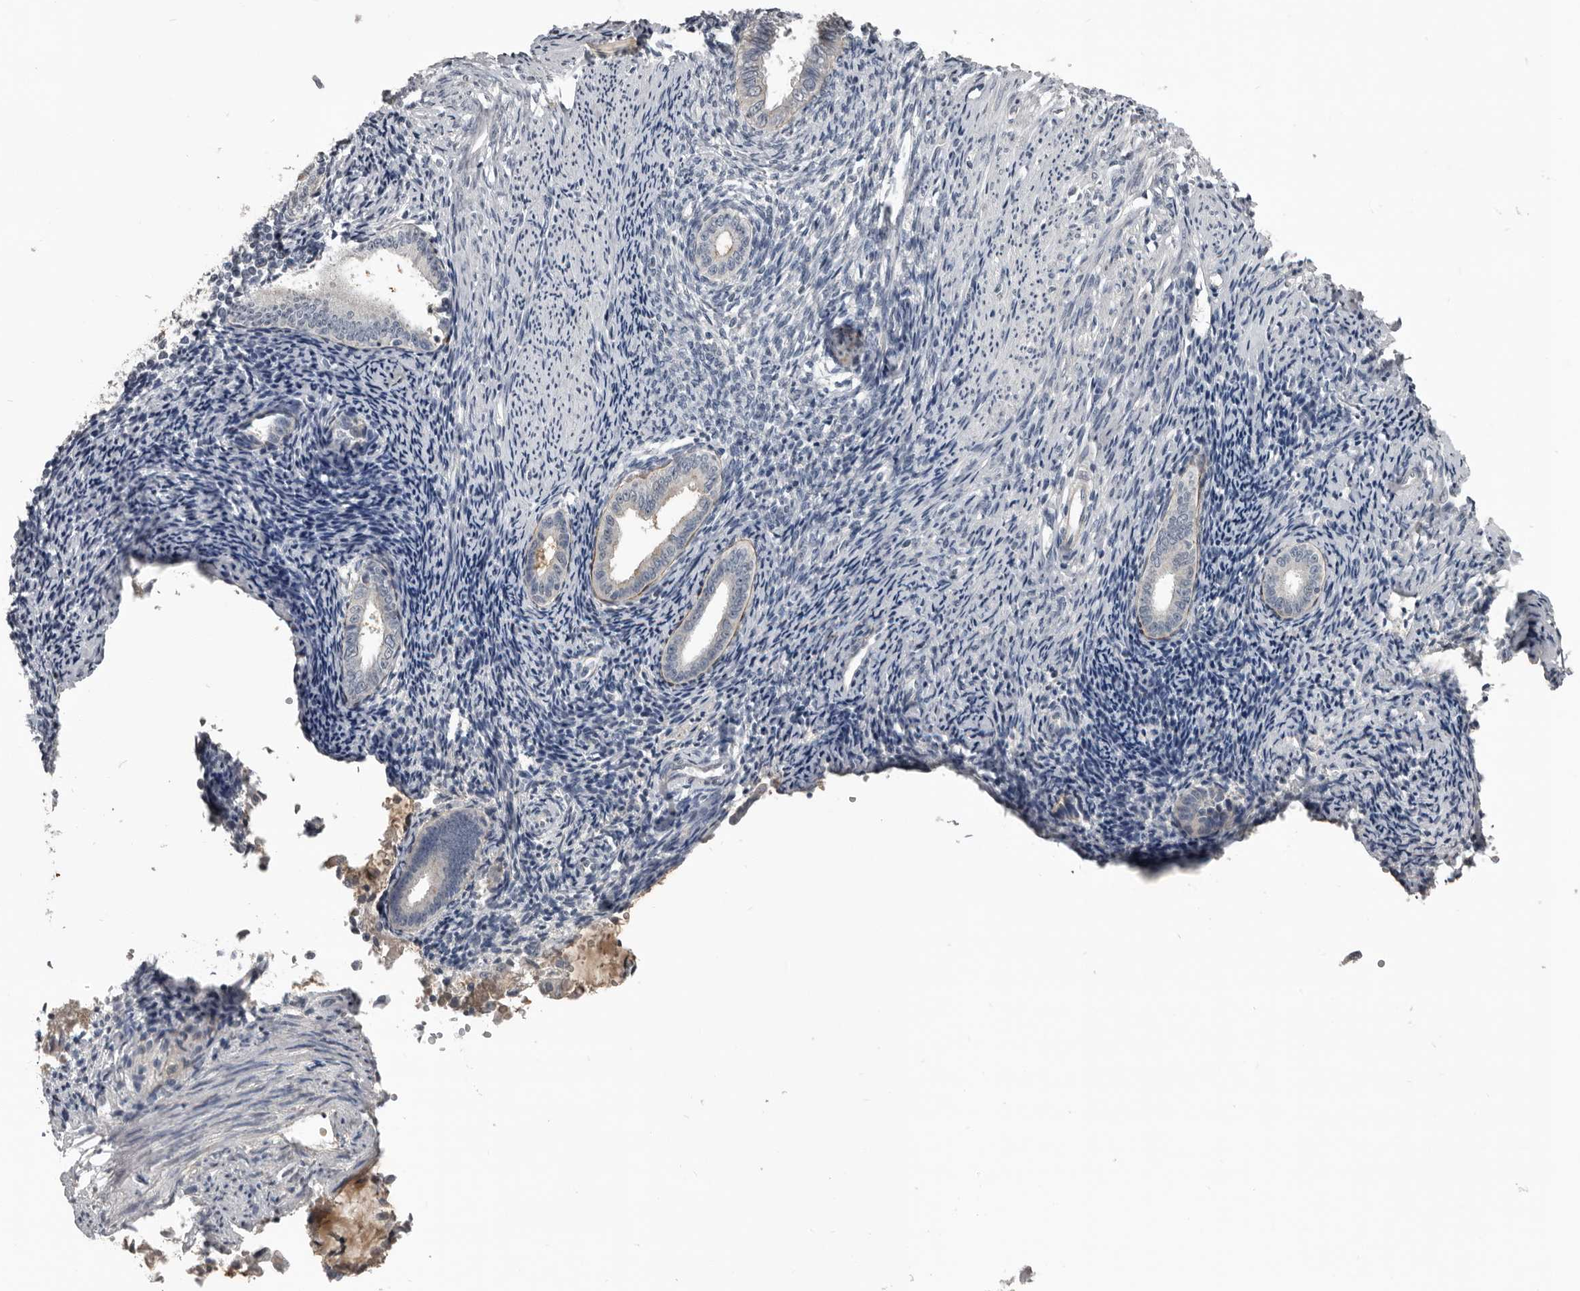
{"staining": {"intensity": "negative", "quantity": "none", "location": "none"}, "tissue": "endometrium", "cell_type": "Cells in endometrial stroma", "image_type": "normal", "snomed": [{"axis": "morphology", "description": "Normal tissue, NOS"}, {"axis": "topography", "description": "Endometrium"}], "caption": "Immunohistochemical staining of normal human endometrium displays no significant staining in cells in endometrial stroma. (DAB (3,3'-diaminobenzidine) immunohistochemistry with hematoxylin counter stain).", "gene": "C1orf216", "patient": {"sex": "female", "age": 56}}